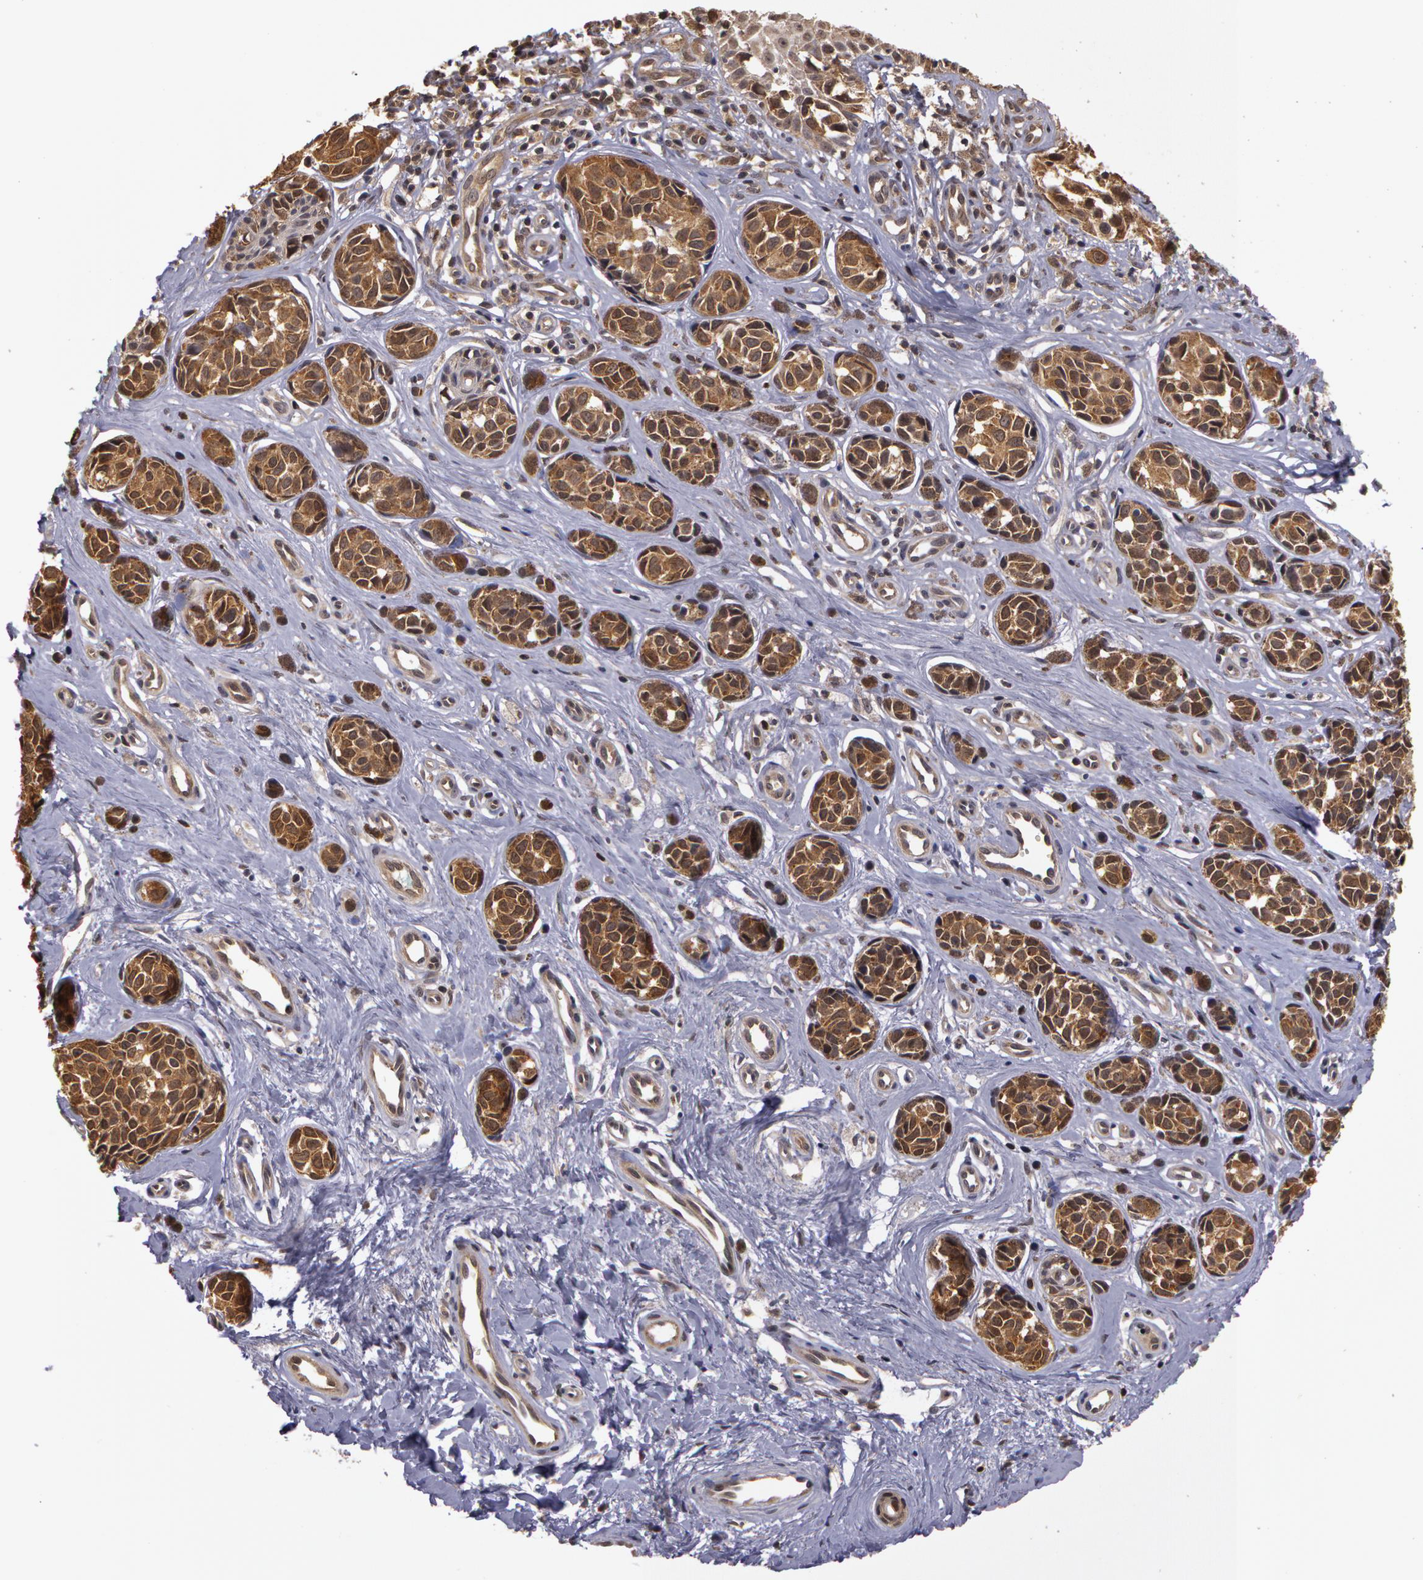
{"staining": {"intensity": "moderate", "quantity": ">75%", "location": "cytoplasmic/membranous"}, "tissue": "melanoma", "cell_type": "Tumor cells", "image_type": "cancer", "snomed": [{"axis": "morphology", "description": "Malignant melanoma, NOS"}, {"axis": "topography", "description": "Skin"}], "caption": "An image of melanoma stained for a protein shows moderate cytoplasmic/membranous brown staining in tumor cells. The staining was performed using DAB to visualize the protein expression in brown, while the nuclei were stained in blue with hematoxylin (Magnification: 20x).", "gene": "AHSA1", "patient": {"sex": "male", "age": 79}}